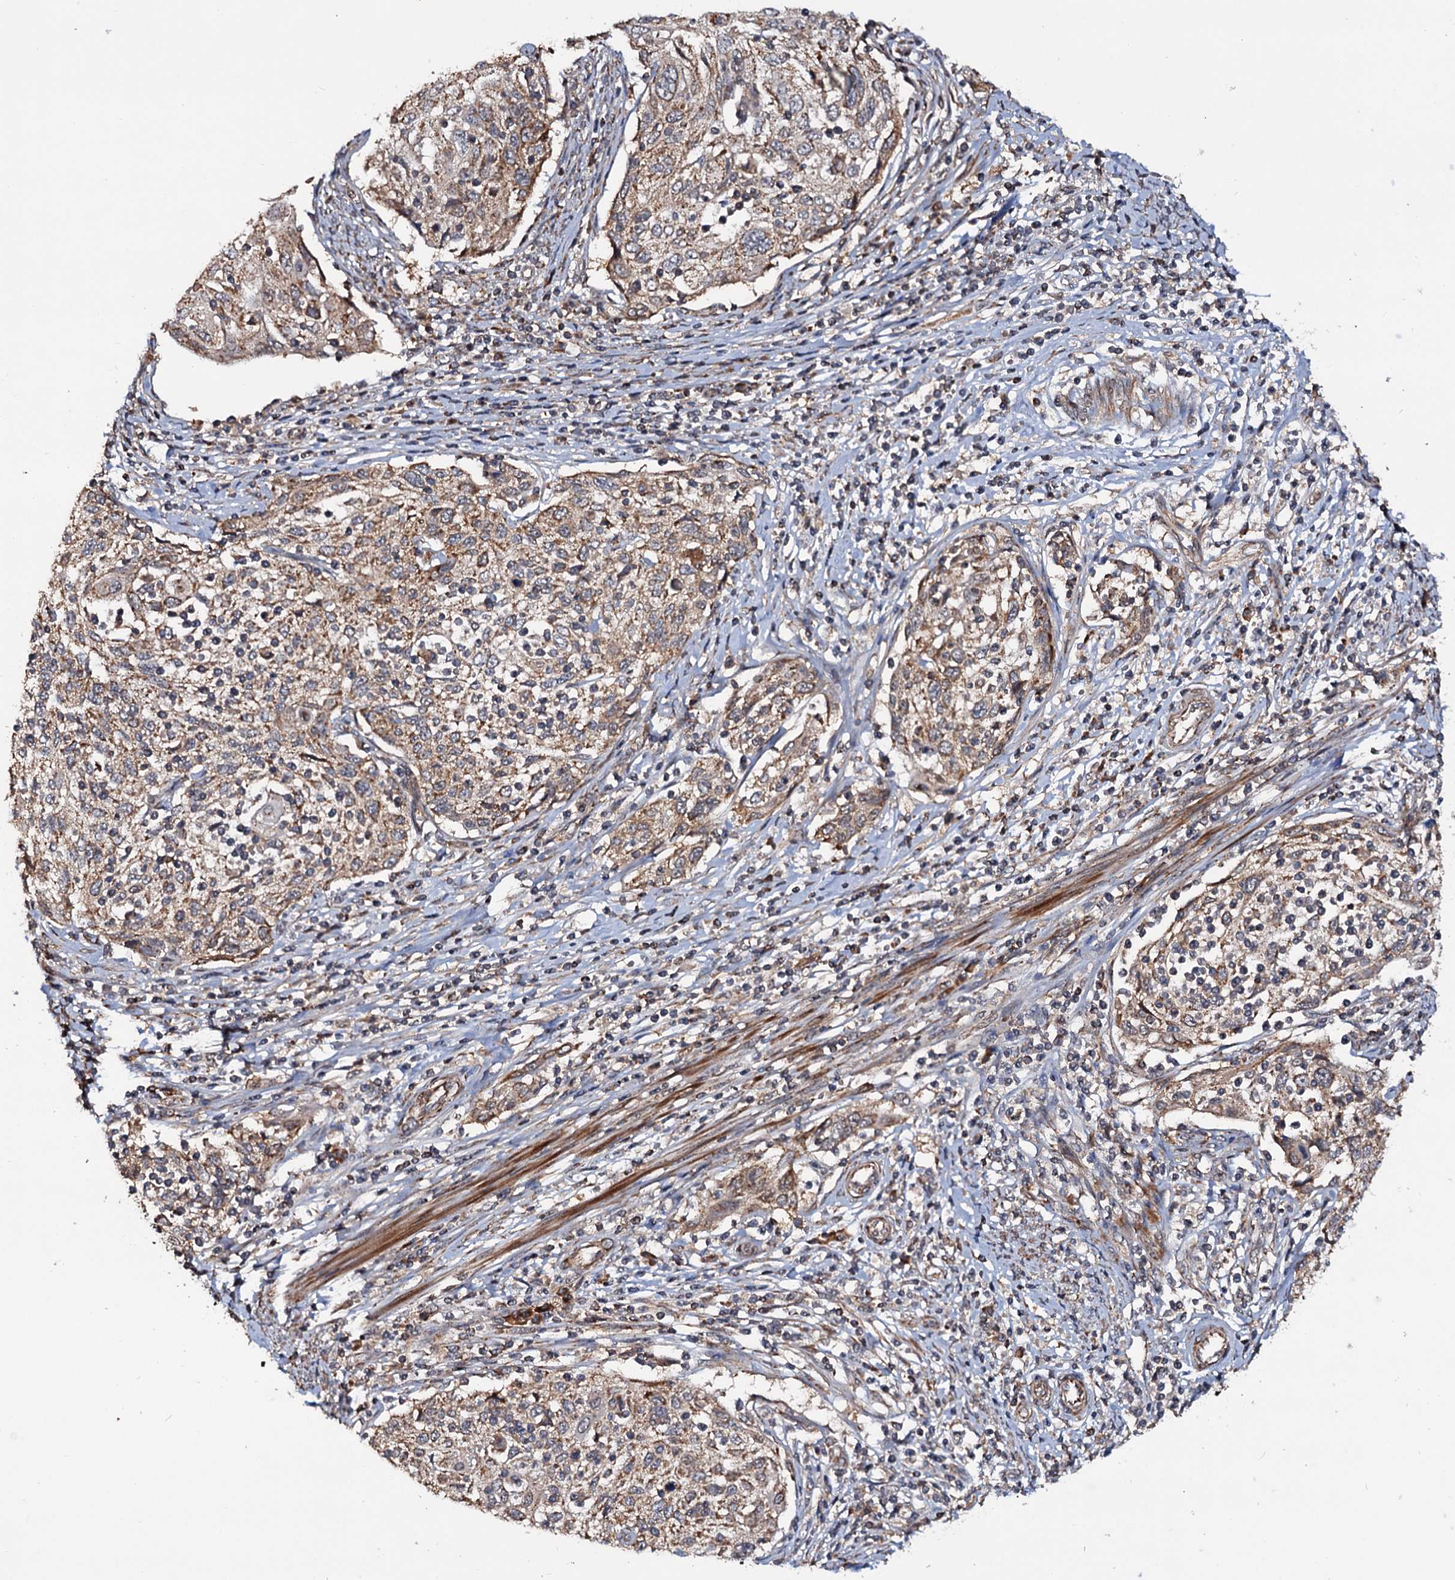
{"staining": {"intensity": "weak", "quantity": ">75%", "location": "cytoplasmic/membranous"}, "tissue": "cervical cancer", "cell_type": "Tumor cells", "image_type": "cancer", "snomed": [{"axis": "morphology", "description": "Squamous cell carcinoma, NOS"}, {"axis": "topography", "description": "Cervix"}], "caption": "A brown stain labels weak cytoplasmic/membranous staining of a protein in human cervical squamous cell carcinoma tumor cells.", "gene": "CEP76", "patient": {"sex": "female", "age": 70}}